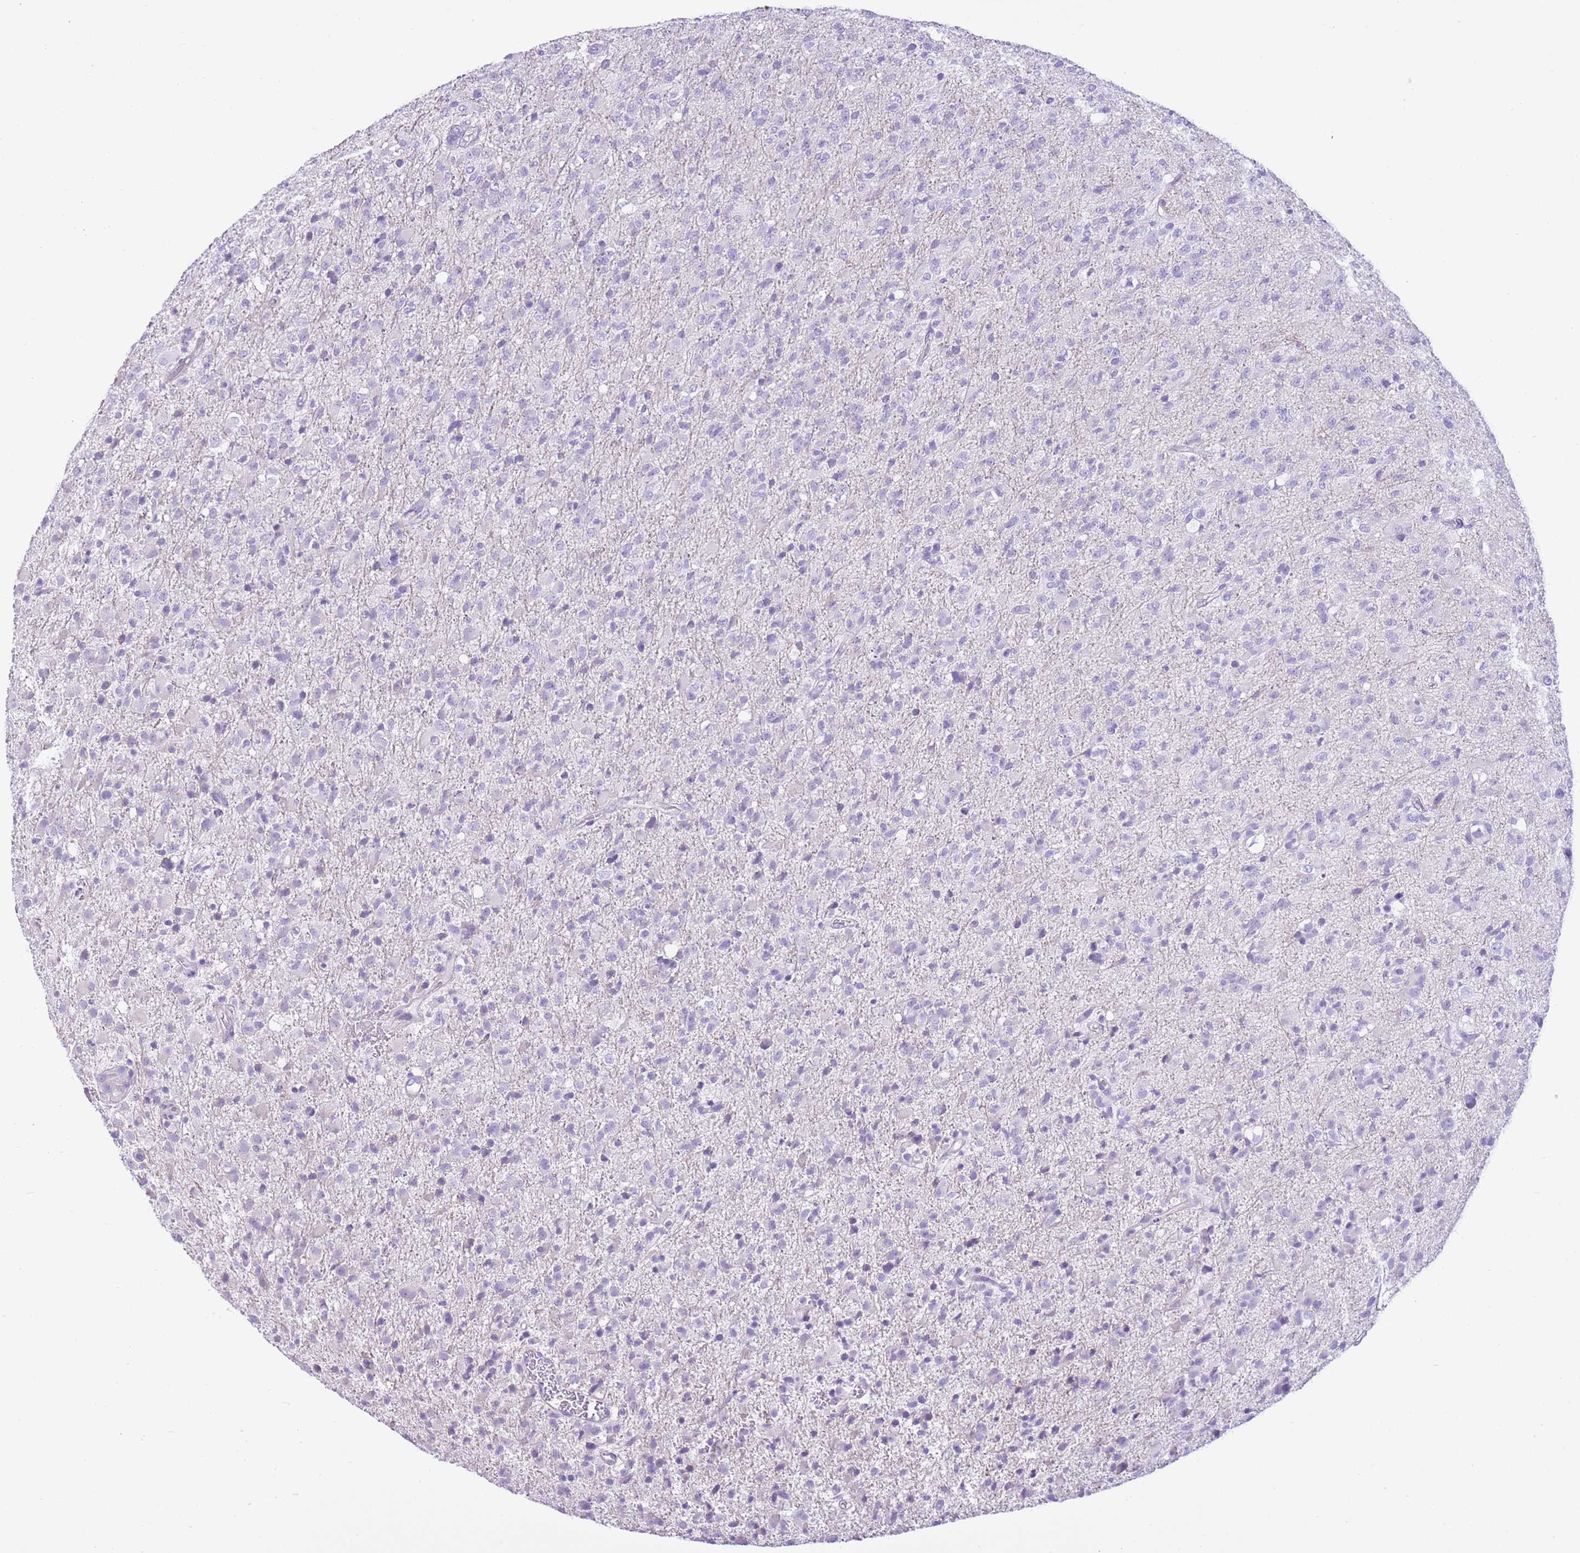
{"staining": {"intensity": "negative", "quantity": "none", "location": "none"}, "tissue": "glioma", "cell_type": "Tumor cells", "image_type": "cancer", "snomed": [{"axis": "morphology", "description": "Glioma, malignant, Low grade"}, {"axis": "topography", "description": "Brain"}], "caption": "The immunohistochemistry photomicrograph has no significant positivity in tumor cells of malignant glioma (low-grade) tissue.", "gene": "AAR2", "patient": {"sex": "male", "age": 65}}